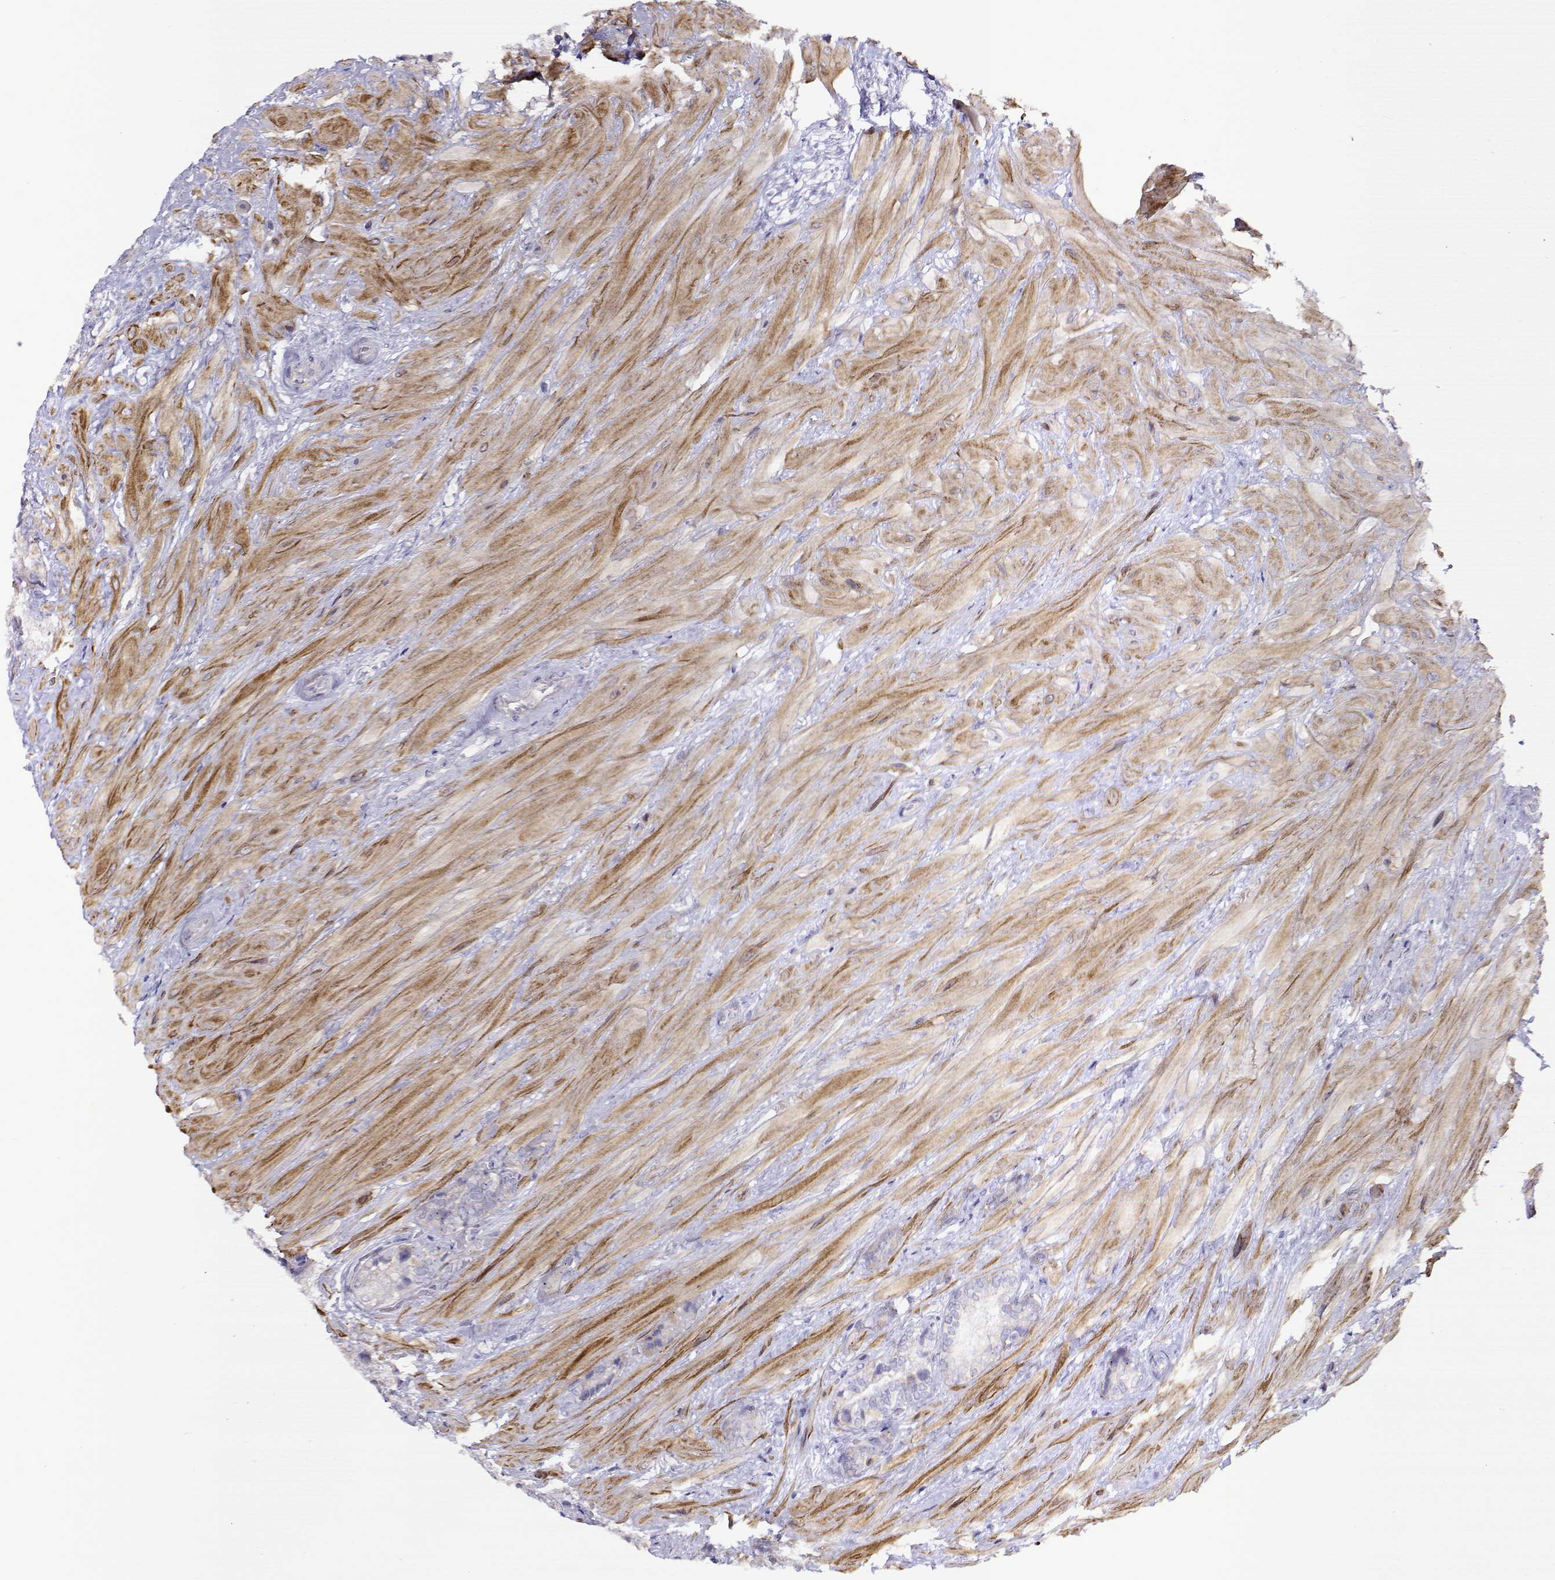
{"staining": {"intensity": "negative", "quantity": "none", "location": "none"}, "tissue": "seminal vesicle", "cell_type": "Glandular cells", "image_type": "normal", "snomed": [{"axis": "morphology", "description": "Normal tissue, NOS"}, {"axis": "topography", "description": "Seminal veicle"}], "caption": "Immunohistochemical staining of unremarkable human seminal vesicle displays no significant expression in glandular cells.", "gene": "NOS1AP", "patient": {"sex": "male", "age": 57}}